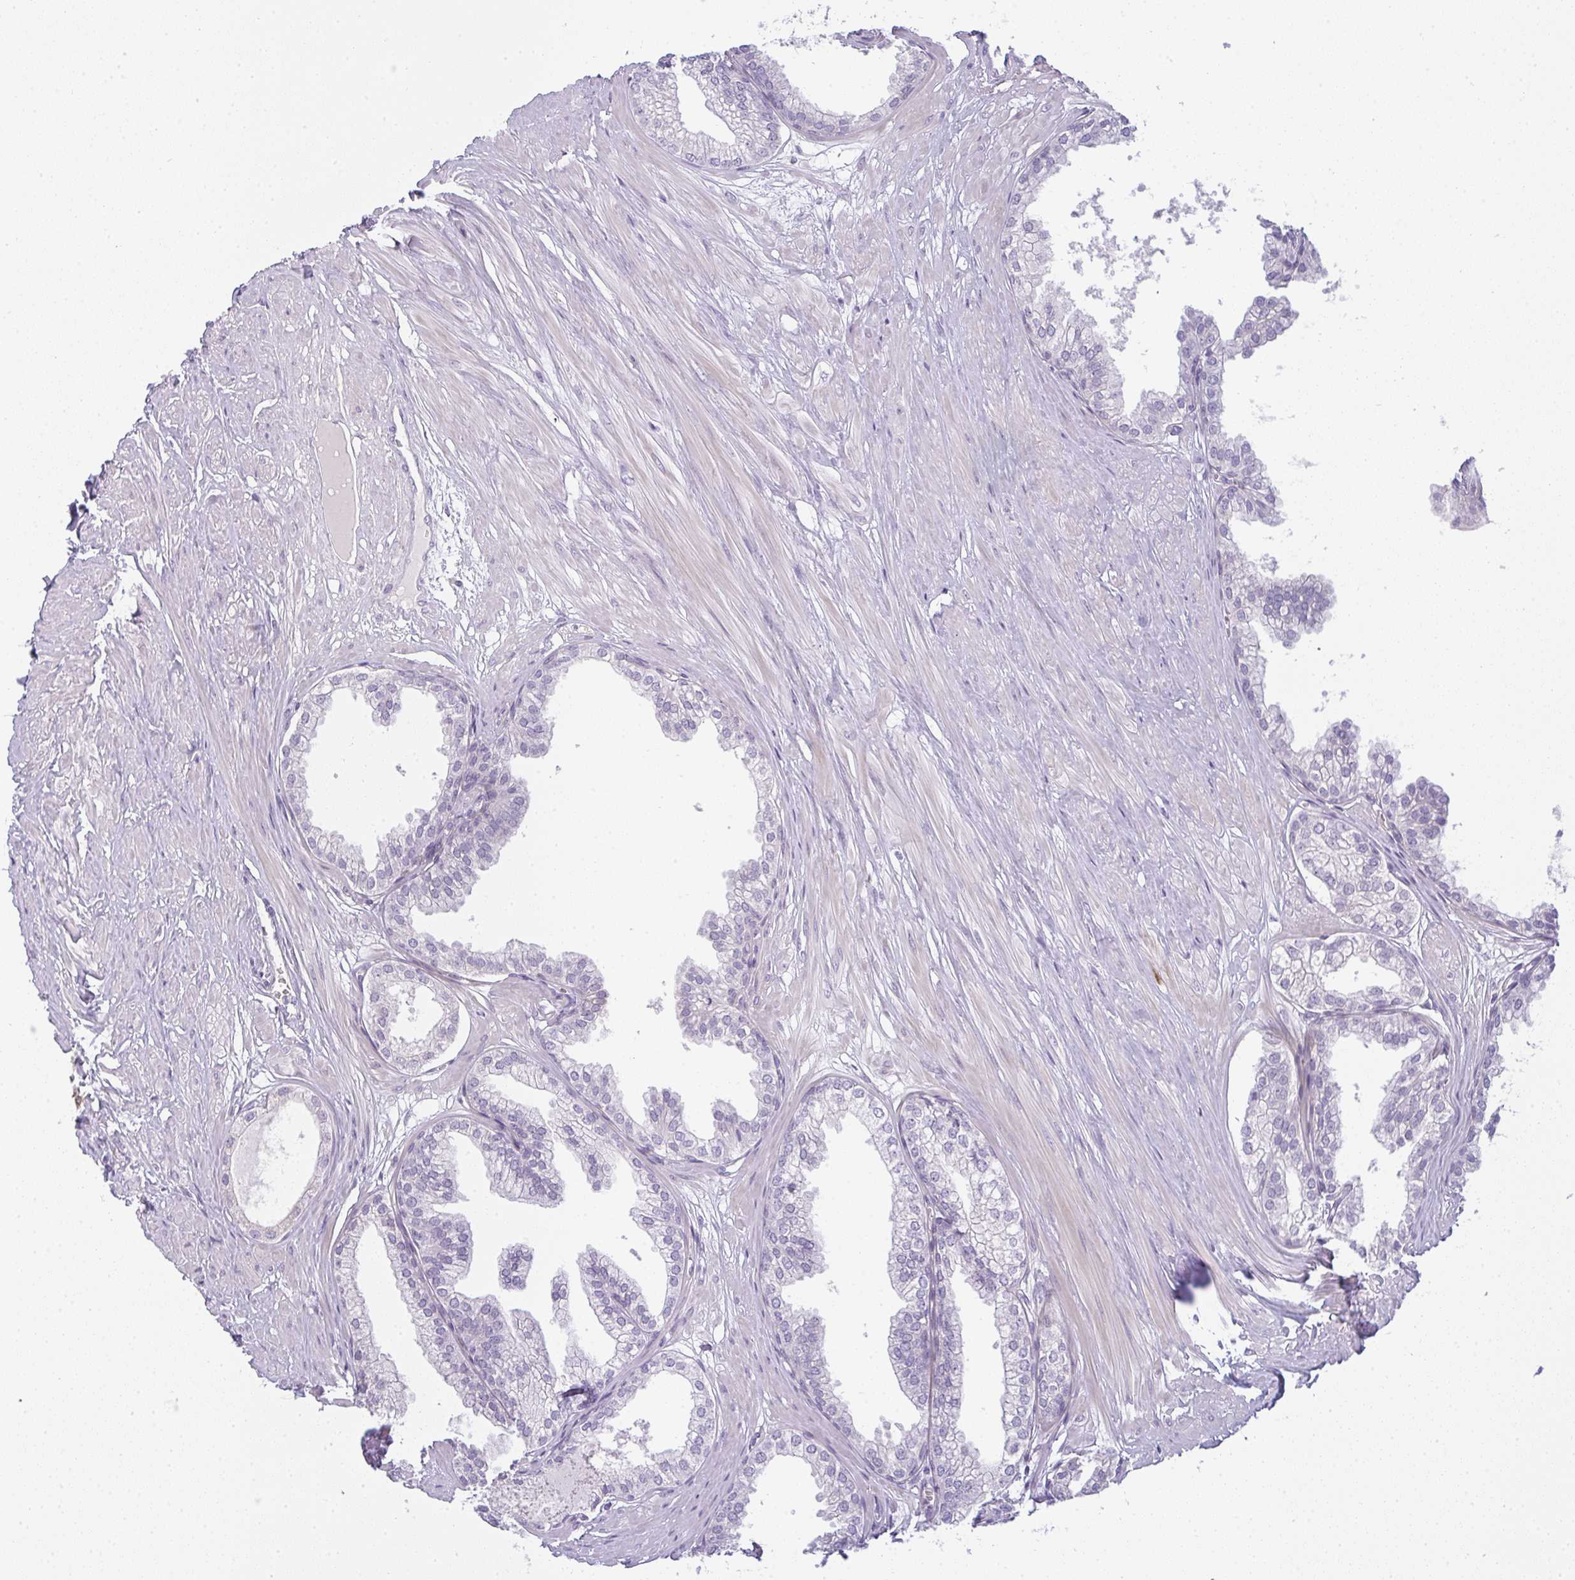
{"staining": {"intensity": "negative", "quantity": "none", "location": "none"}, "tissue": "prostate", "cell_type": "Glandular cells", "image_type": "normal", "snomed": [{"axis": "morphology", "description": "Normal tissue, NOS"}, {"axis": "topography", "description": "Prostate"}, {"axis": "topography", "description": "Peripheral nerve tissue"}], "caption": "A high-resolution micrograph shows immunohistochemistry staining of unremarkable prostate, which shows no significant staining in glandular cells. Nuclei are stained in blue.", "gene": "SIRPB2", "patient": {"sex": "male", "age": 55}}